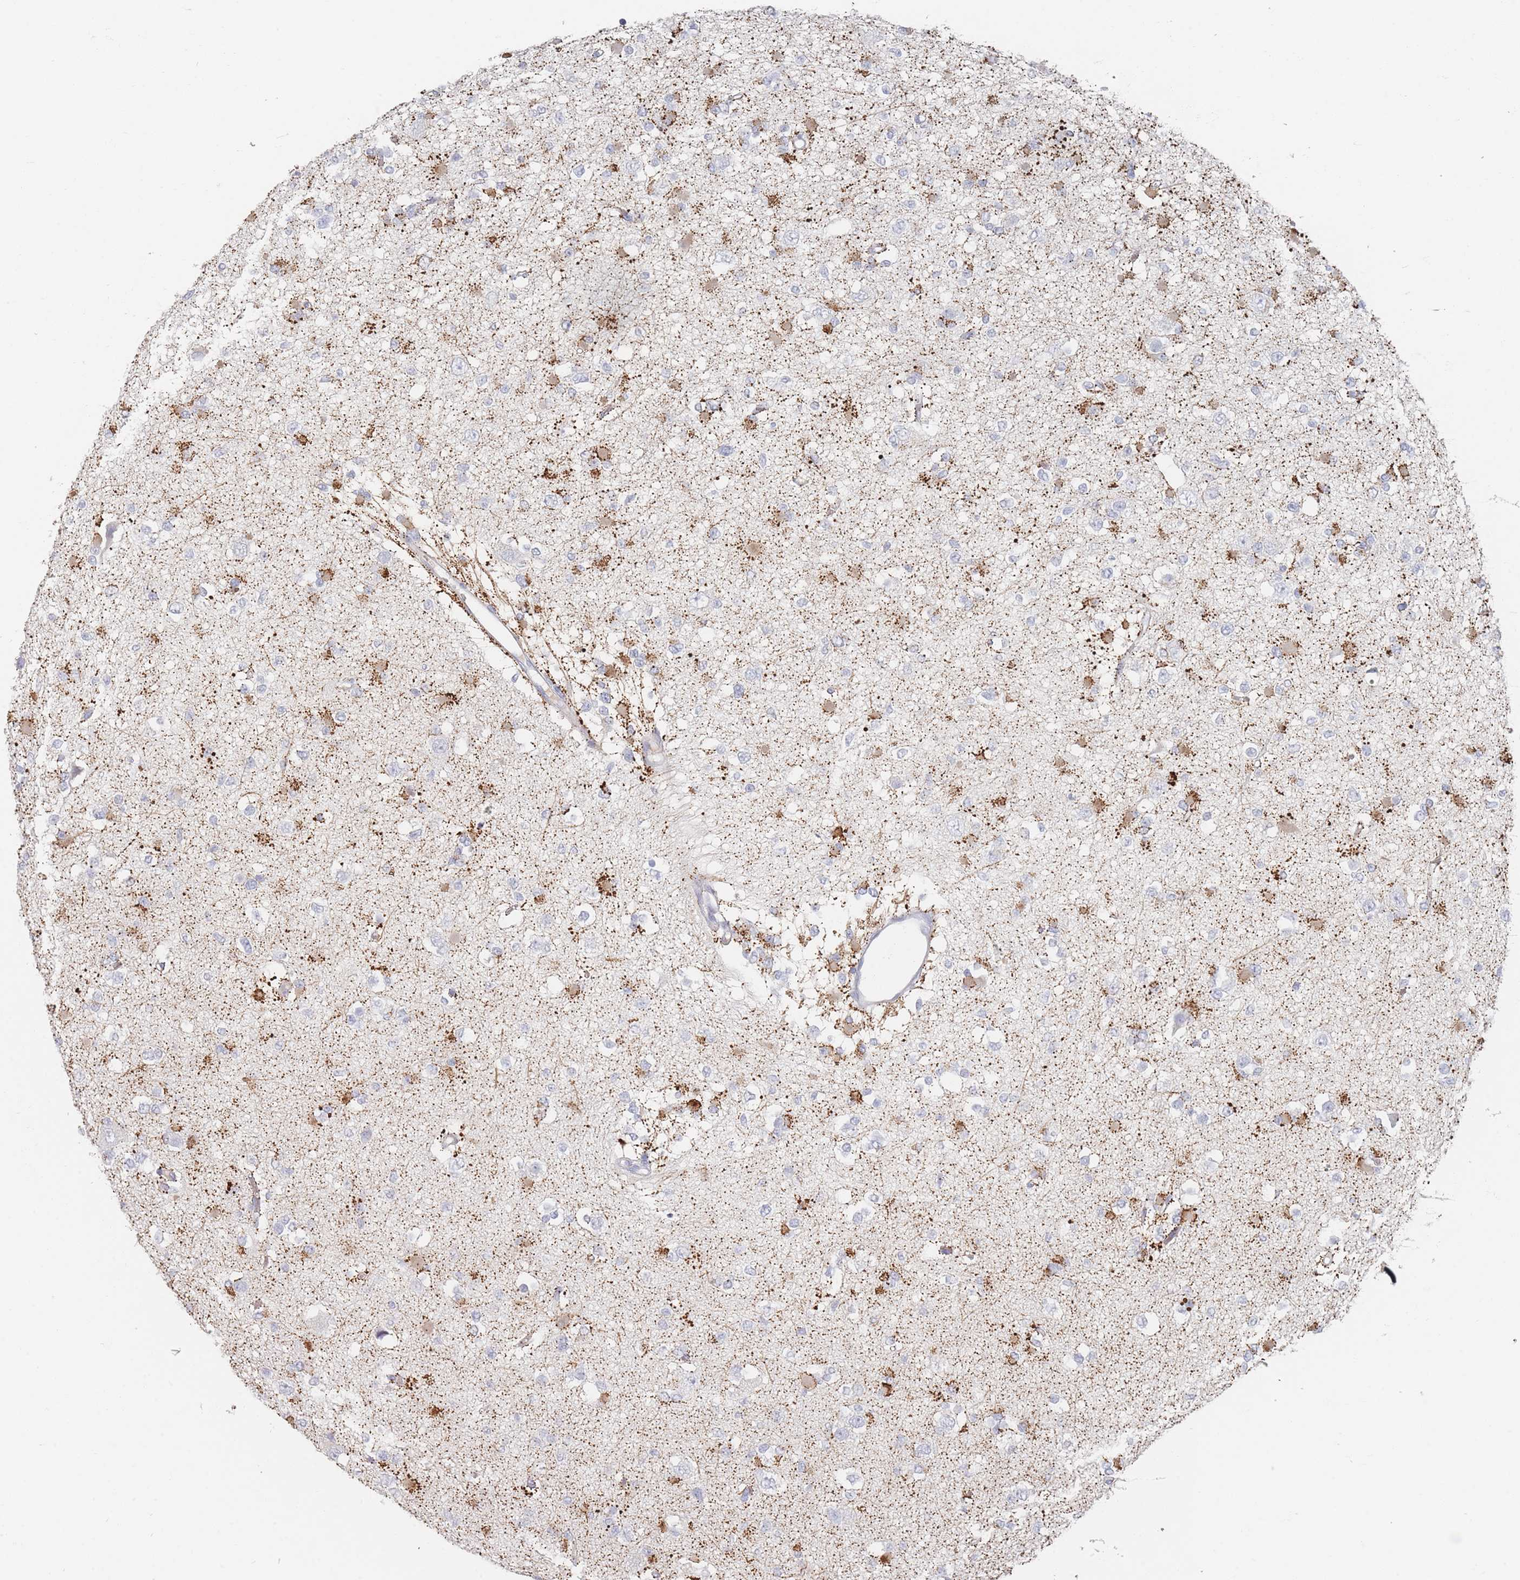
{"staining": {"intensity": "negative", "quantity": "none", "location": "none"}, "tissue": "glioma", "cell_type": "Tumor cells", "image_type": "cancer", "snomed": [{"axis": "morphology", "description": "Glioma, malignant, Low grade"}, {"axis": "topography", "description": "Brain"}], "caption": "IHC photomicrograph of neoplastic tissue: glioma stained with DAB reveals no significant protein expression in tumor cells.", "gene": "HELZ2", "patient": {"sex": "female", "age": 22}}